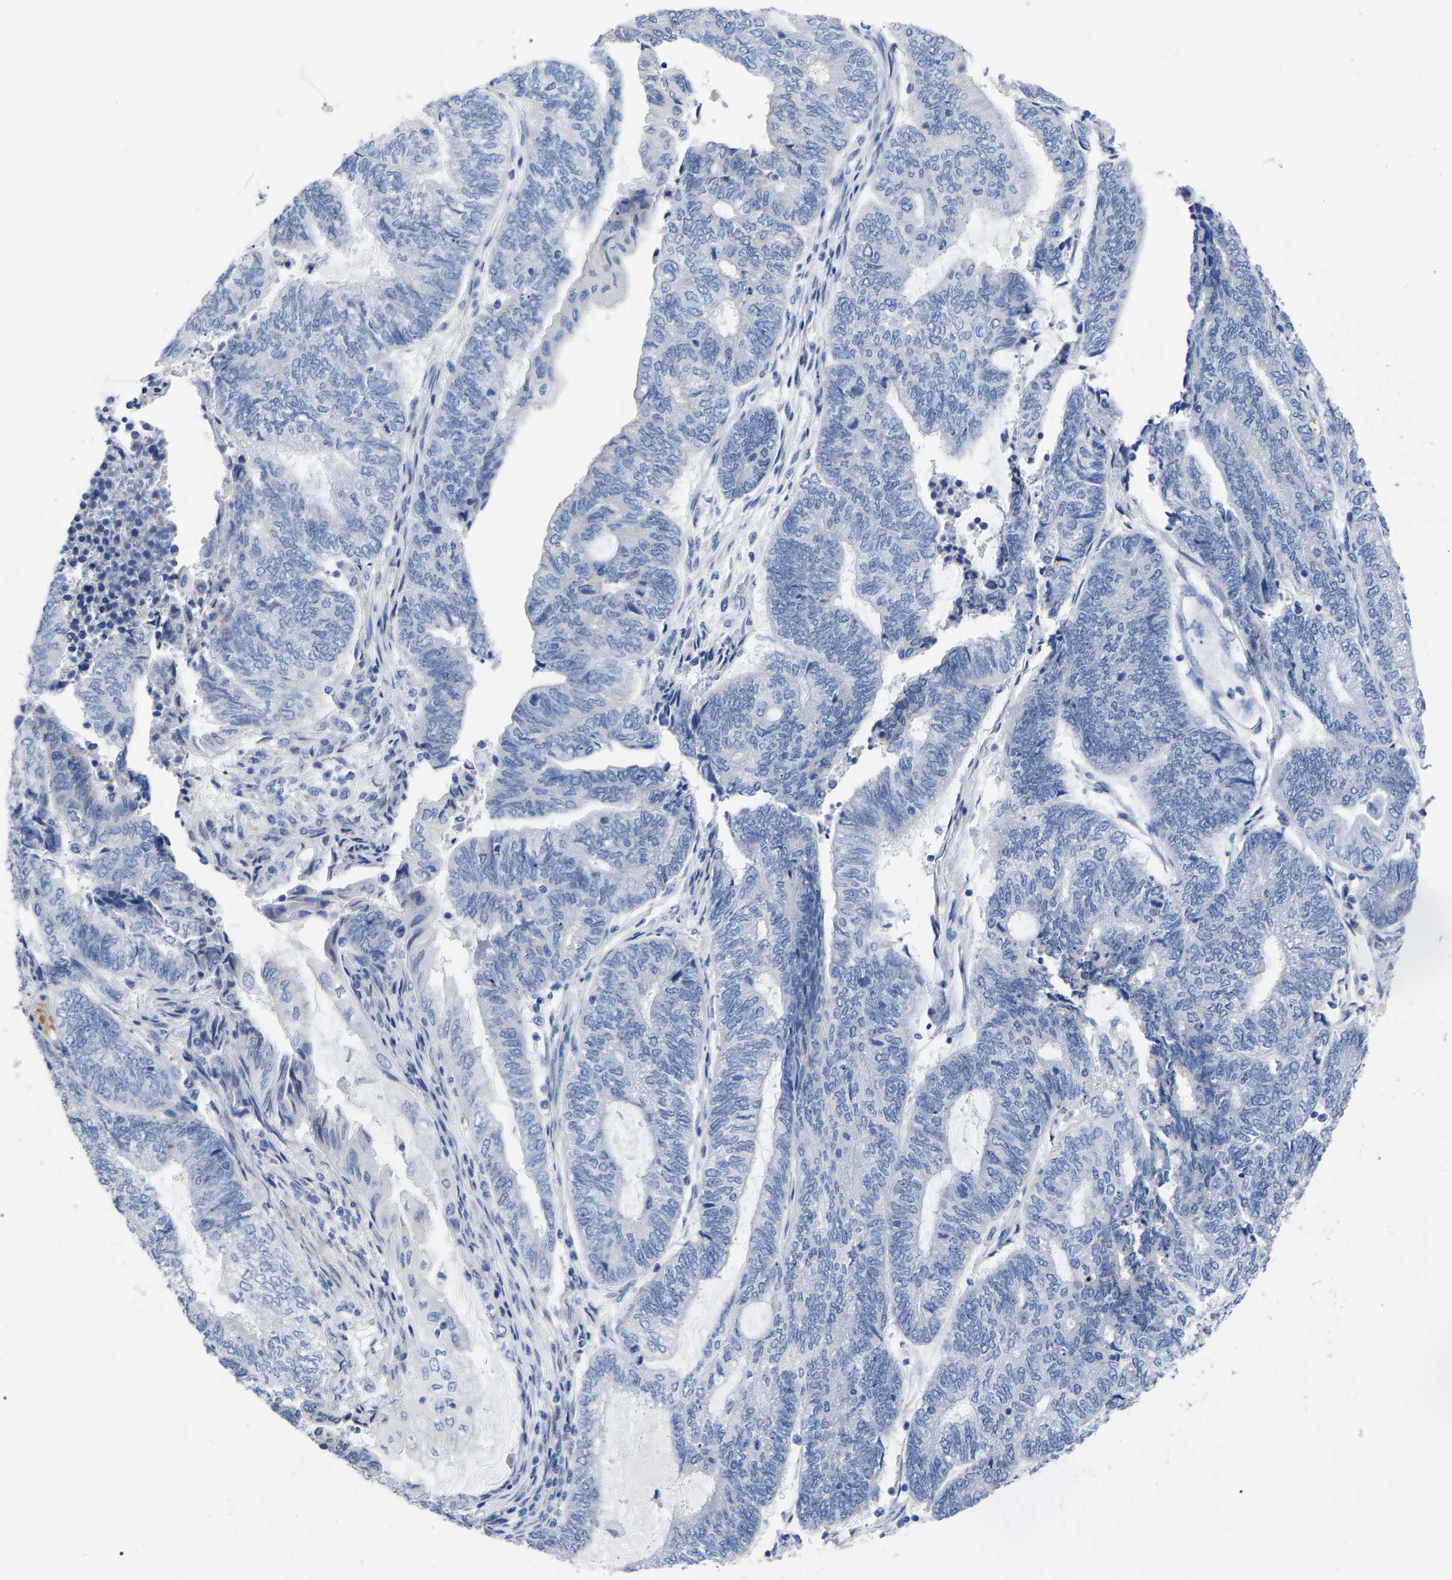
{"staining": {"intensity": "negative", "quantity": "none", "location": "none"}, "tissue": "endometrial cancer", "cell_type": "Tumor cells", "image_type": "cancer", "snomed": [{"axis": "morphology", "description": "Adenocarcinoma, NOS"}, {"axis": "topography", "description": "Uterus"}, {"axis": "topography", "description": "Endometrium"}], "caption": "A high-resolution micrograph shows IHC staining of endometrial cancer (adenocarcinoma), which exhibits no significant expression in tumor cells.", "gene": "GDF3", "patient": {"sex": "female", "age": 70}}